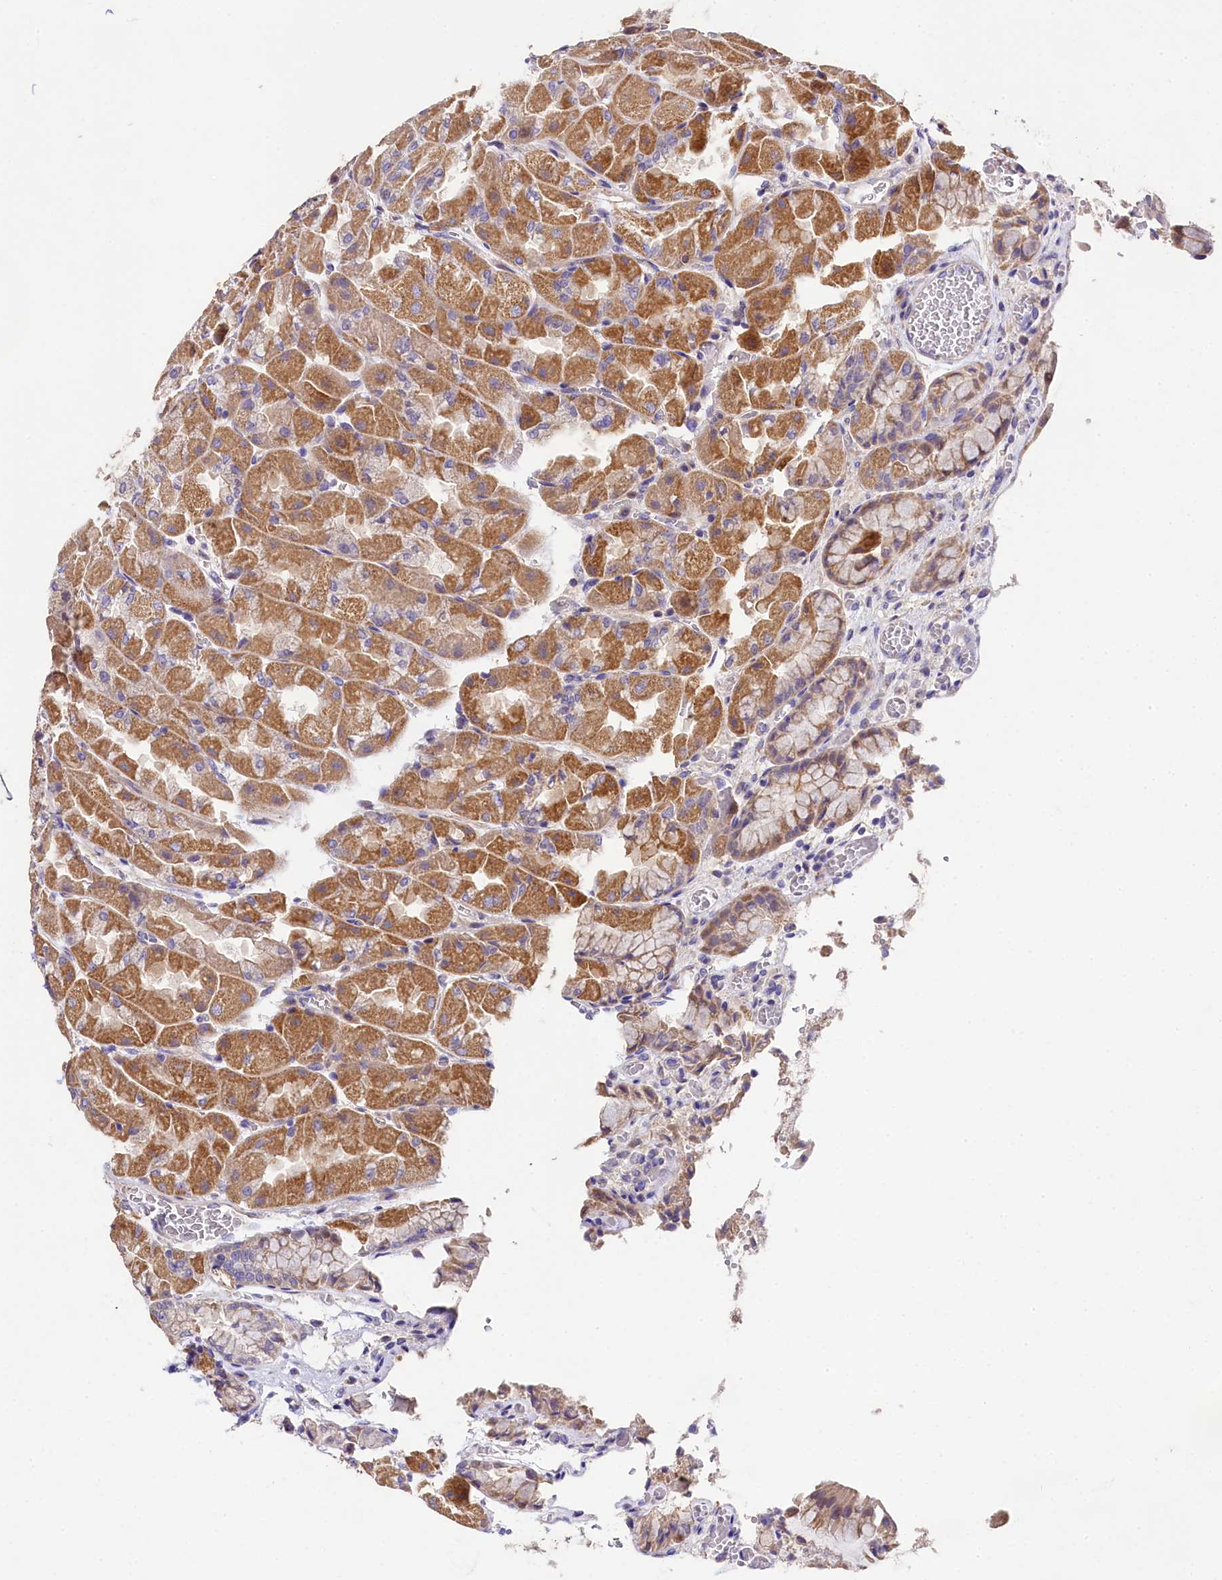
{"staining": {"intensity": "moderate", "quantity": "25%-75%", "location": "cytoplasmic/membranous"}, "tissue": "stomach", "cell_type": "Glandular cells", "image_type": "normal", "snomed": [{"axis": "morphology", "description": "Normal tissue, NOS"}, {"axis": "topography", "description": "Stomach"}], "caption": "Moderate cytoplasmic/membranous protein expression is present in approximately 25%-75% of glandular cells in stomach.", "gene": "FXYD6", "patient": {"sex": "female", "age": 61}}